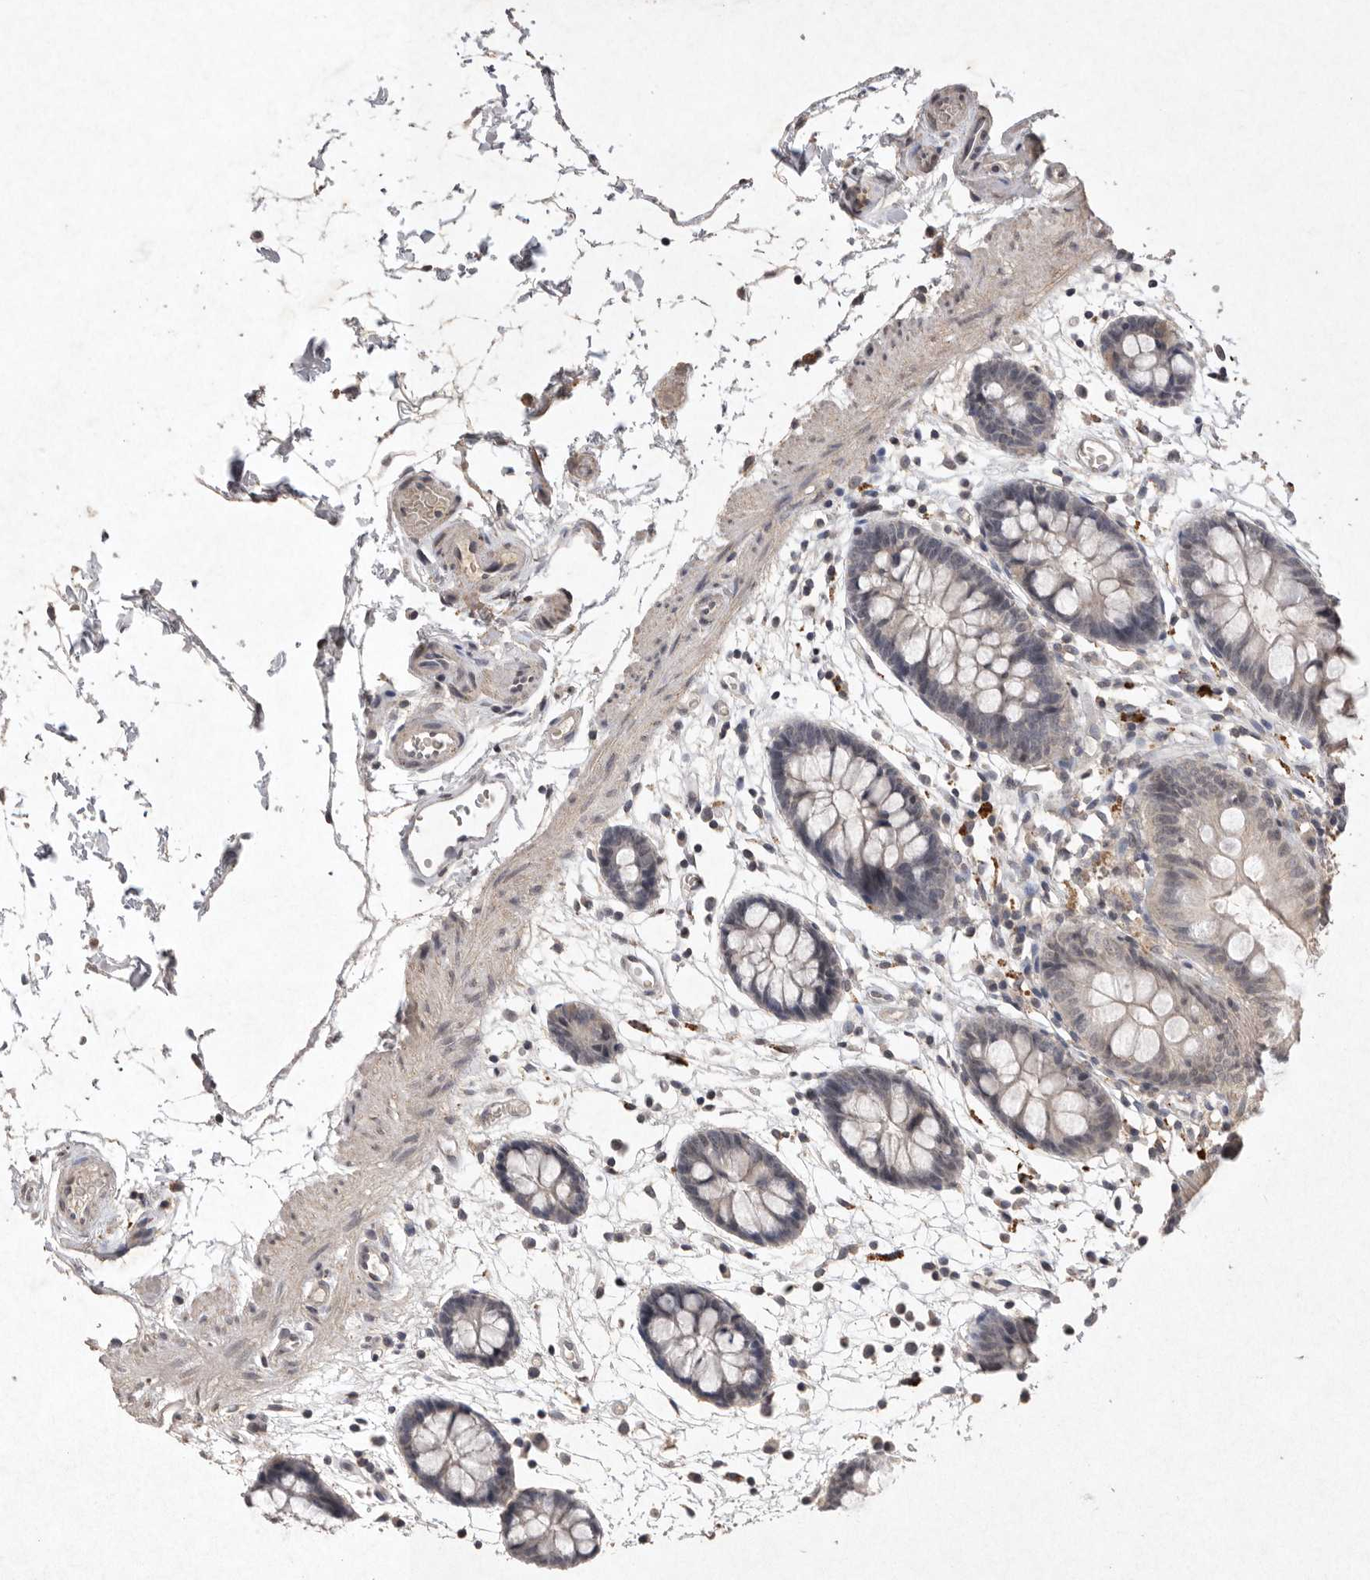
{"staining": {"intensity": "weak", "quantity": ">75%", "location": "cytoplasmic/membranous"}, "tissue": "colon", "cell_type": "Endothelial cells", "image_type": "normal", "snomed": [{"axis": "morphology", "description": "Normal tissue, NOS"}, {"axis": "topography", "description": "Colon"}], "caption": "Immunohistochemical staining of benign human colon displays low levels of weak cytoplasmic/membranous staining in about >75% of endothelial cells.", "gene": "APLNR", "patient": {"sex": "male", "age": 56}}